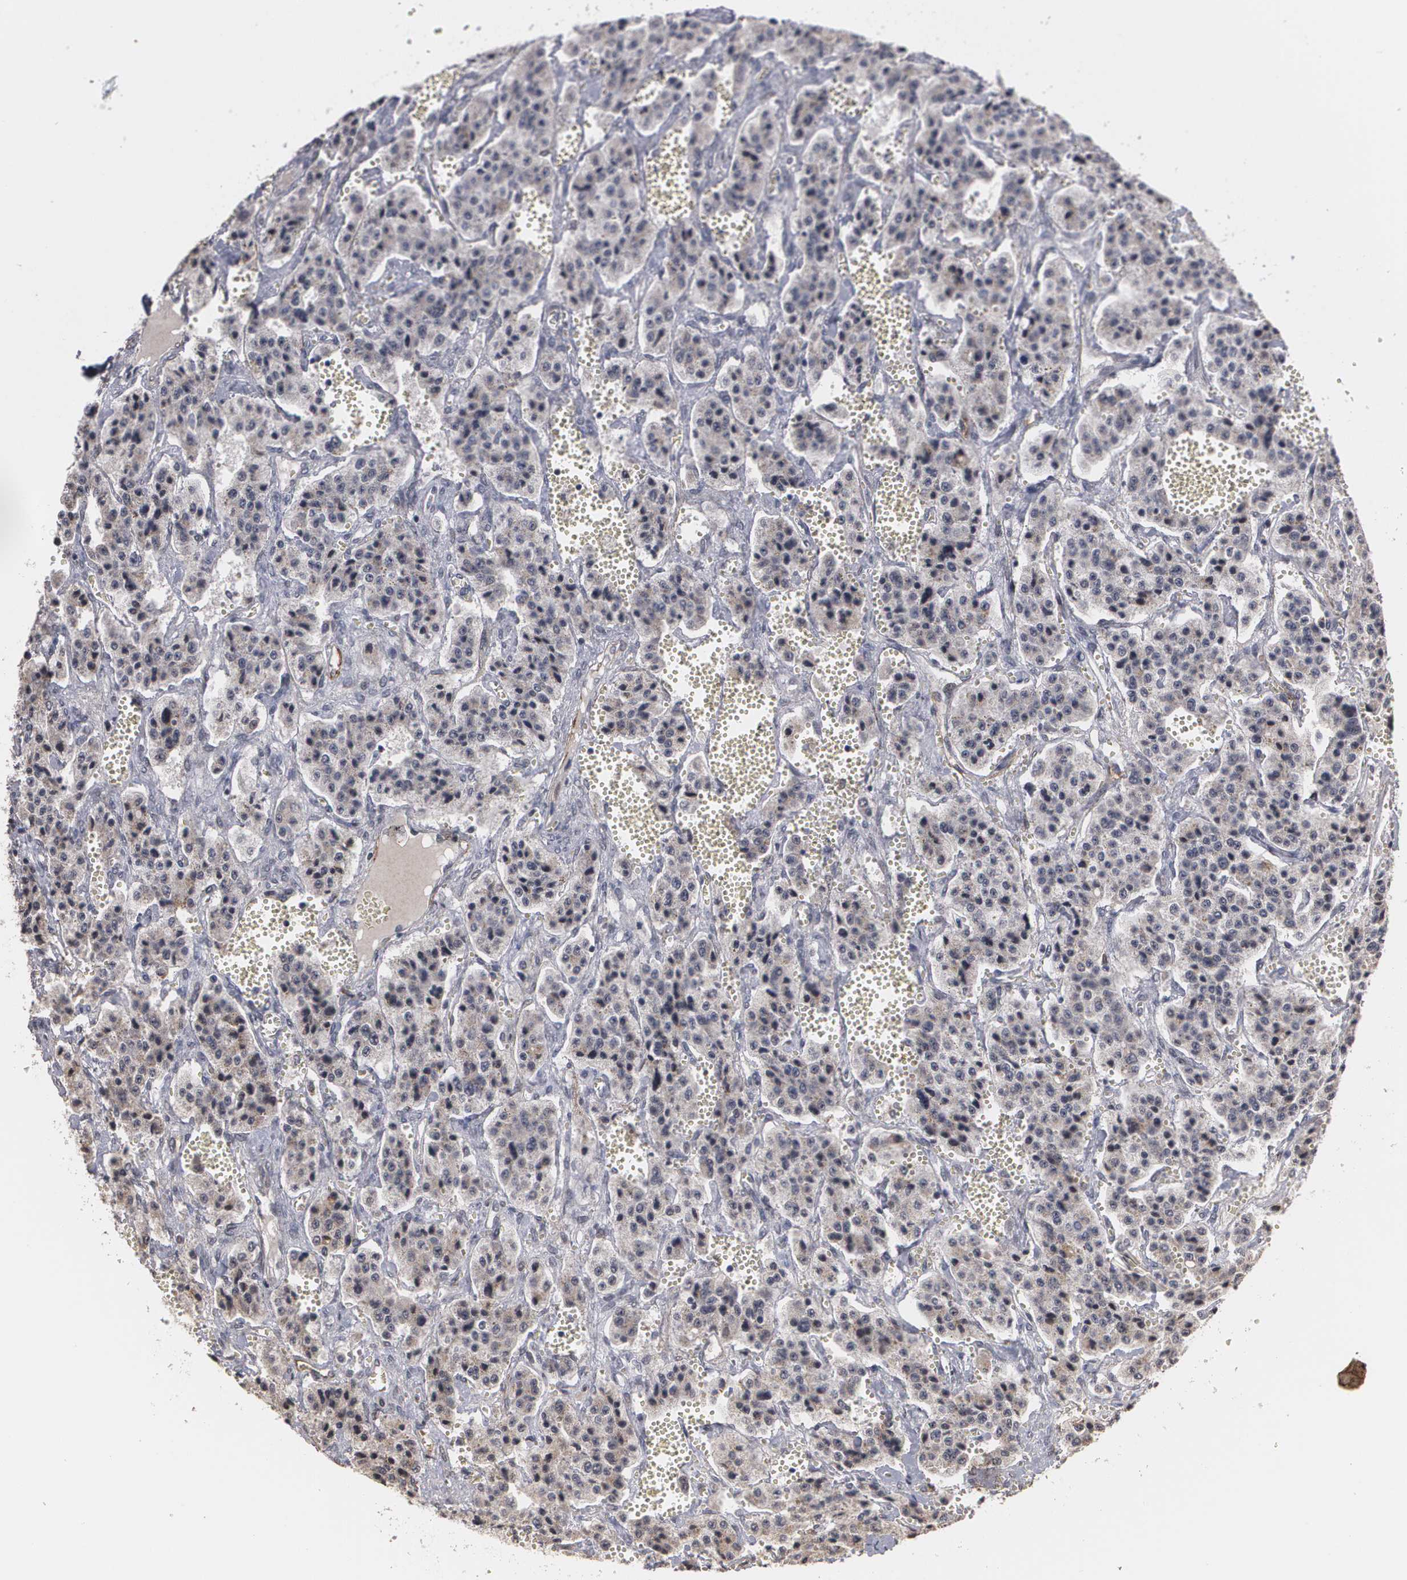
{"staining": {"intensity": "weak", "quantity": "25%-75%", "location": "cytoplasmic/membranous"}, "tissue": "carcinoid", "cell_type": "Tumor cells", "image_type": "cancer", "snomed": [{"axis": "morphology", "description": "Carcinoid, malignant, NOS"}, {"axis": "topography", "description": "Small intestine"}], "caption": "Protein staining shows weak cytoplasmic/membranous positivity in approximately 25%-75% of tumor cells in malignant carcinoid.", "gene": "ZNF75A", "patient": {"sex": "male", "age": 52}}